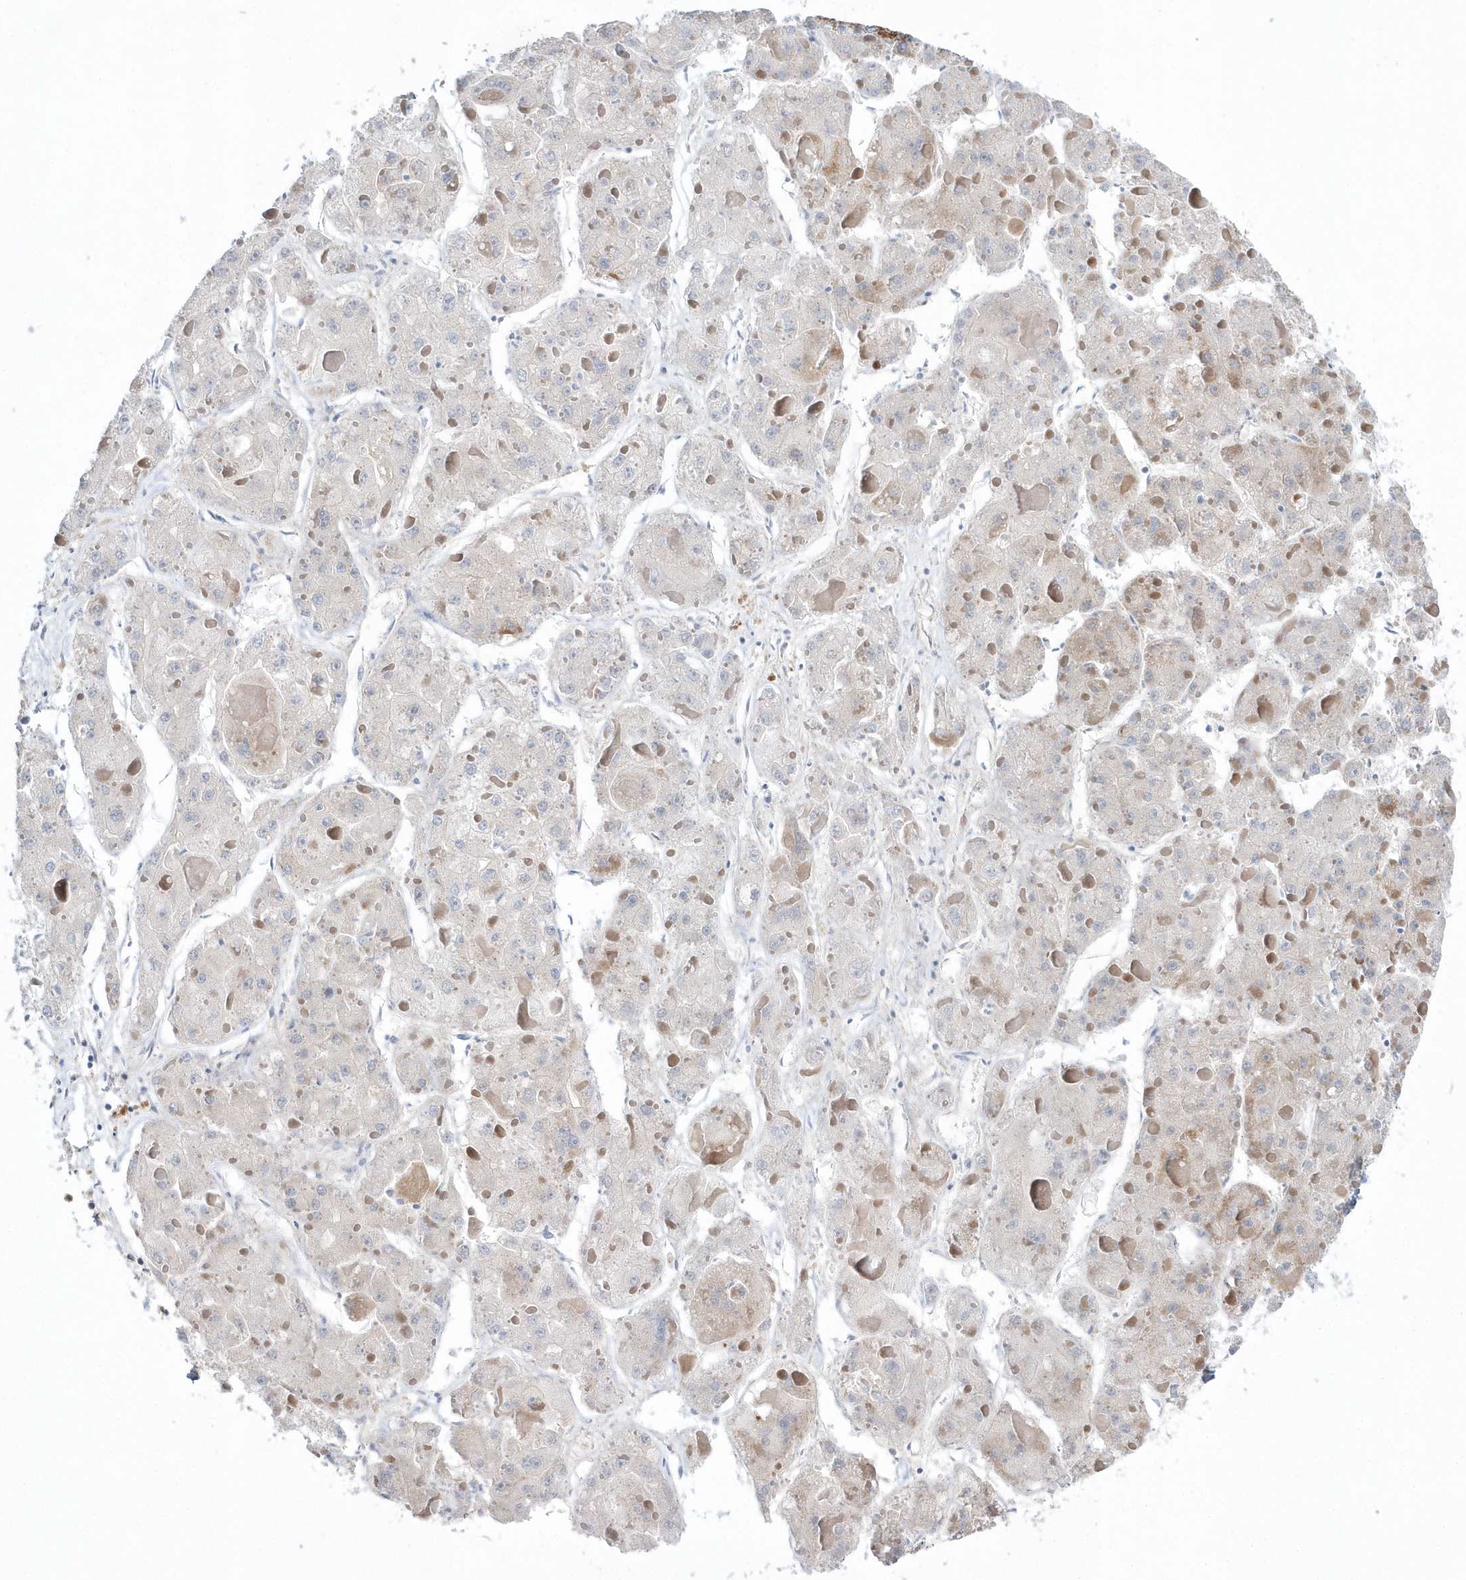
{"staining": {"intensity": "weak", "quantity": "<25%", "location": "cytoplasmic/membranous"}, "tissue": "liver cancer", "cell_type": "Tumor cells", "image_type": "cancer", "snomed": [{"axis": "morphology", "description": "Carcinoma, Hepatocellular, NOS"}, {"axis": "topography", "description": "Liver"}], "caption": "DAB (3,3'-diaminobenzidine) immunohistochemical staining of human liver cancer (hepatocellular carcinoma) shows no significant staining in tumor cells.", "gene": "OPA1", "patient": {"sex": "female", "age": 73}}